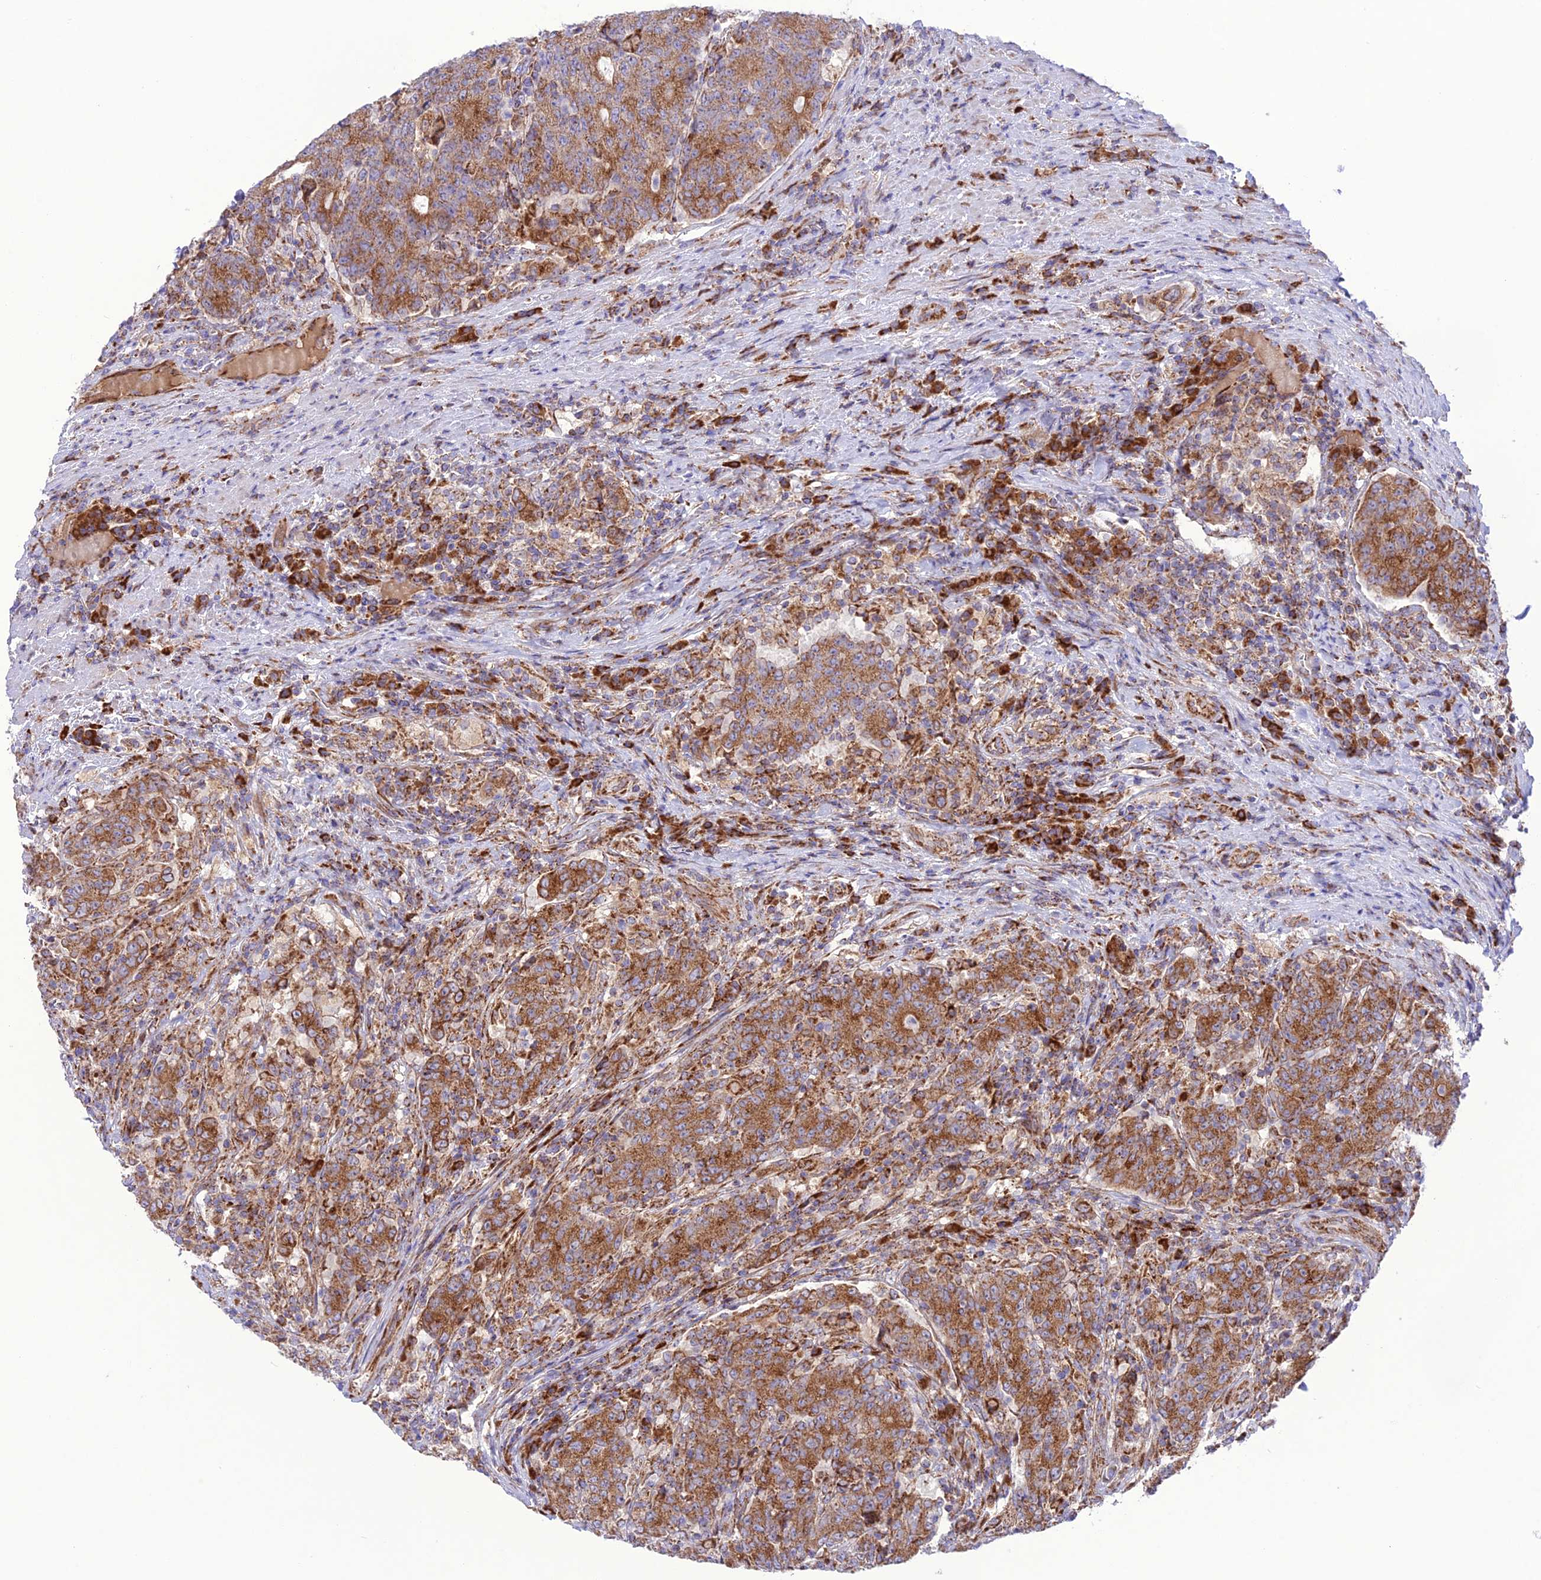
{"staining": {"intensity": "moderate", "quantity": ">75%", "location": "cytoplasmic/membranous"}, "tissue": "colorectal cancer", "cell_type": "Tumor cells", "image_type": "cancer", "snomed": [{"axis": "morphology", "description": "Adenocarcinoma, NOS"}, {"axis": "topography", "description": "Colon"}], "caption": "IHC (DAB) staining of human colorectal cancer displays moderate cytoplasmic/membranous protein staining in about >75% of tumor cells.", "gene": "UAP1L1", "patient": {"sex": "female", "age": 75}}